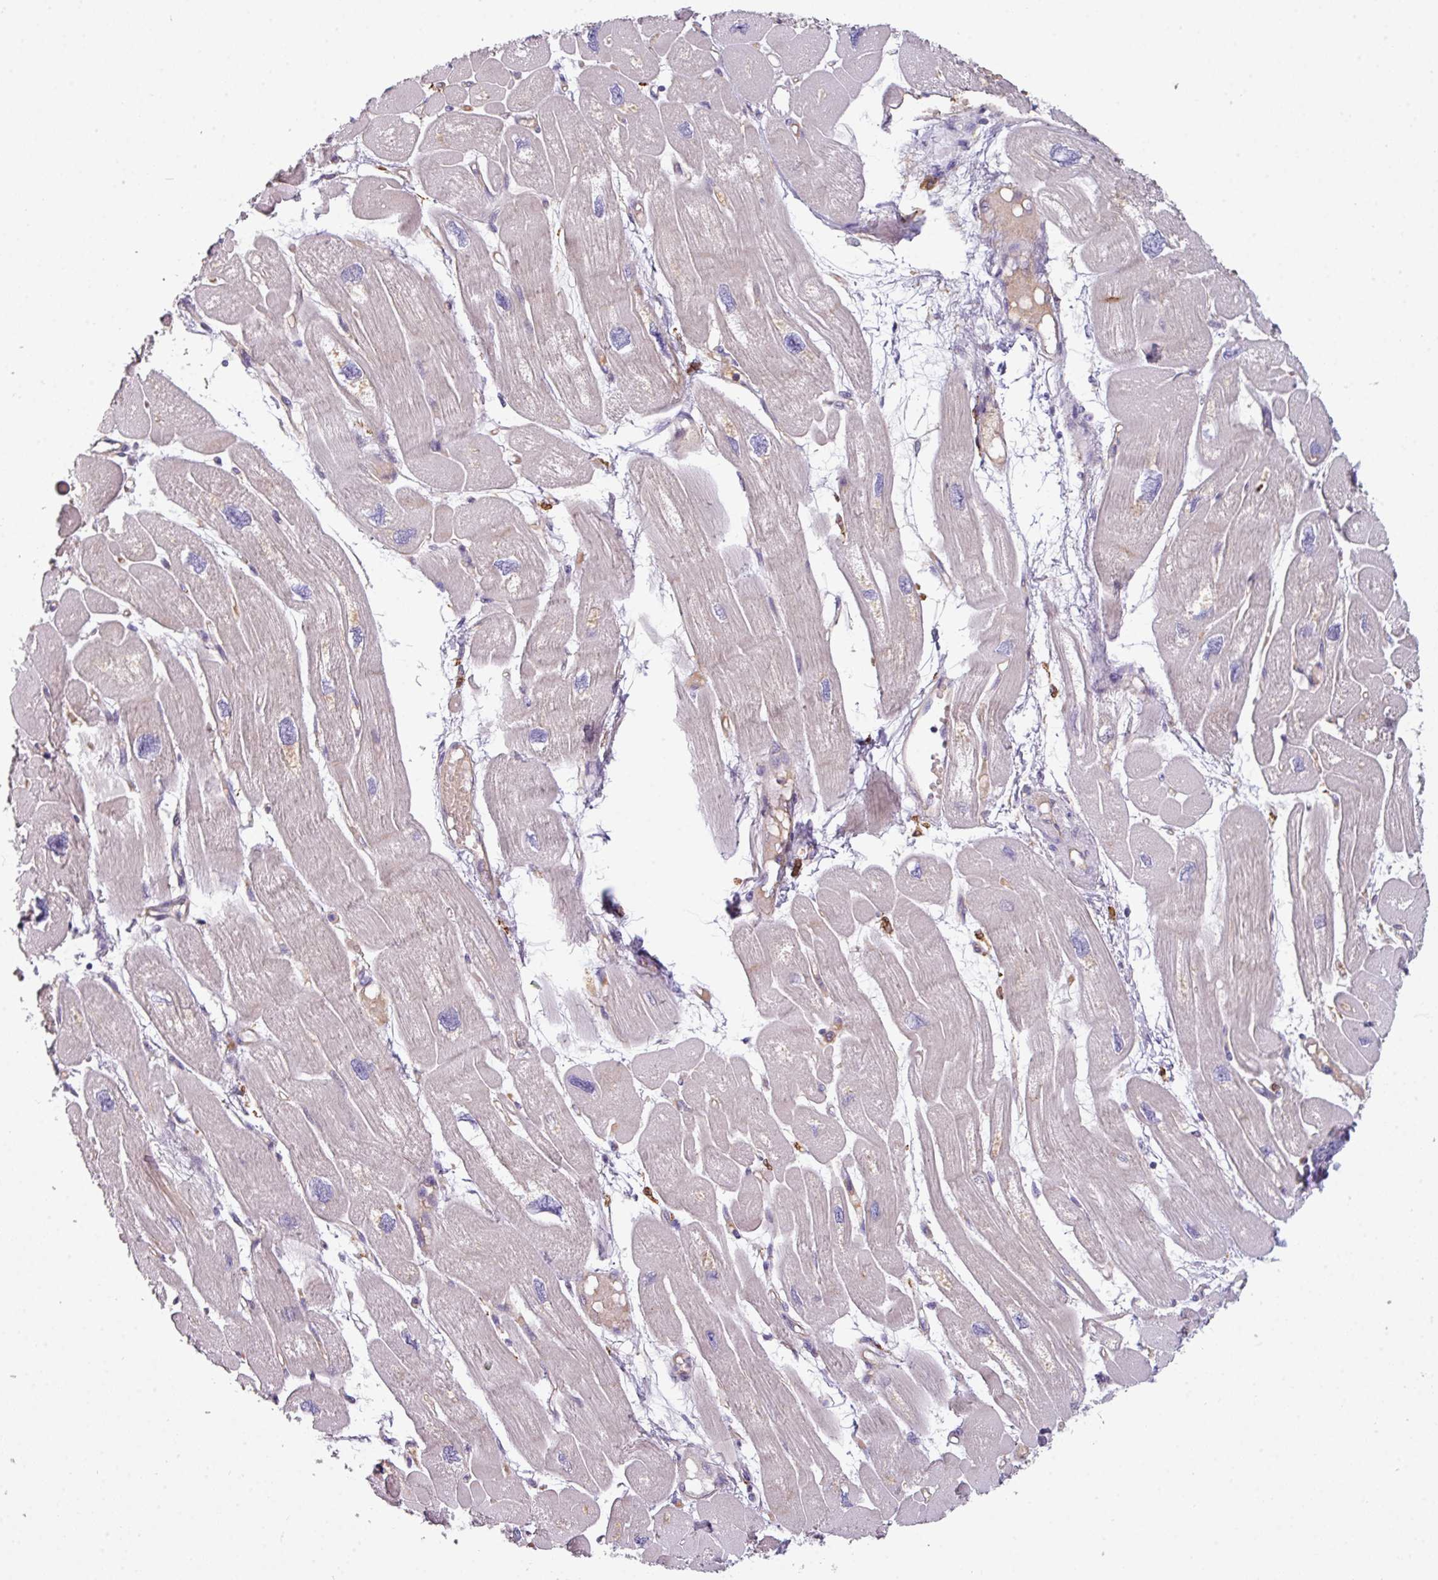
{"staining": {"intensity": "weak", "quantity": "25%-75%", "location": "cytoplasmic/membranous"}, "tissue": "heart muscle", "cell_type": "Cardiomyocytes", "image_type": "normal", "snomed": [{"axis": "morphology", "description": "Normal tissue, NOS"}, {"axis": "topography", "description": "Heart"}], "caption": "Cardiomyocytes reveal low levels of weak cytoplasmic/membranous expression in approximately 25%-75% of cells in normal human heart muscle. (DAB = brown stain, brightfield microscopy at high magnification).", "gene": "BUD23", "patient": {"sex": "male", "age": 42}}